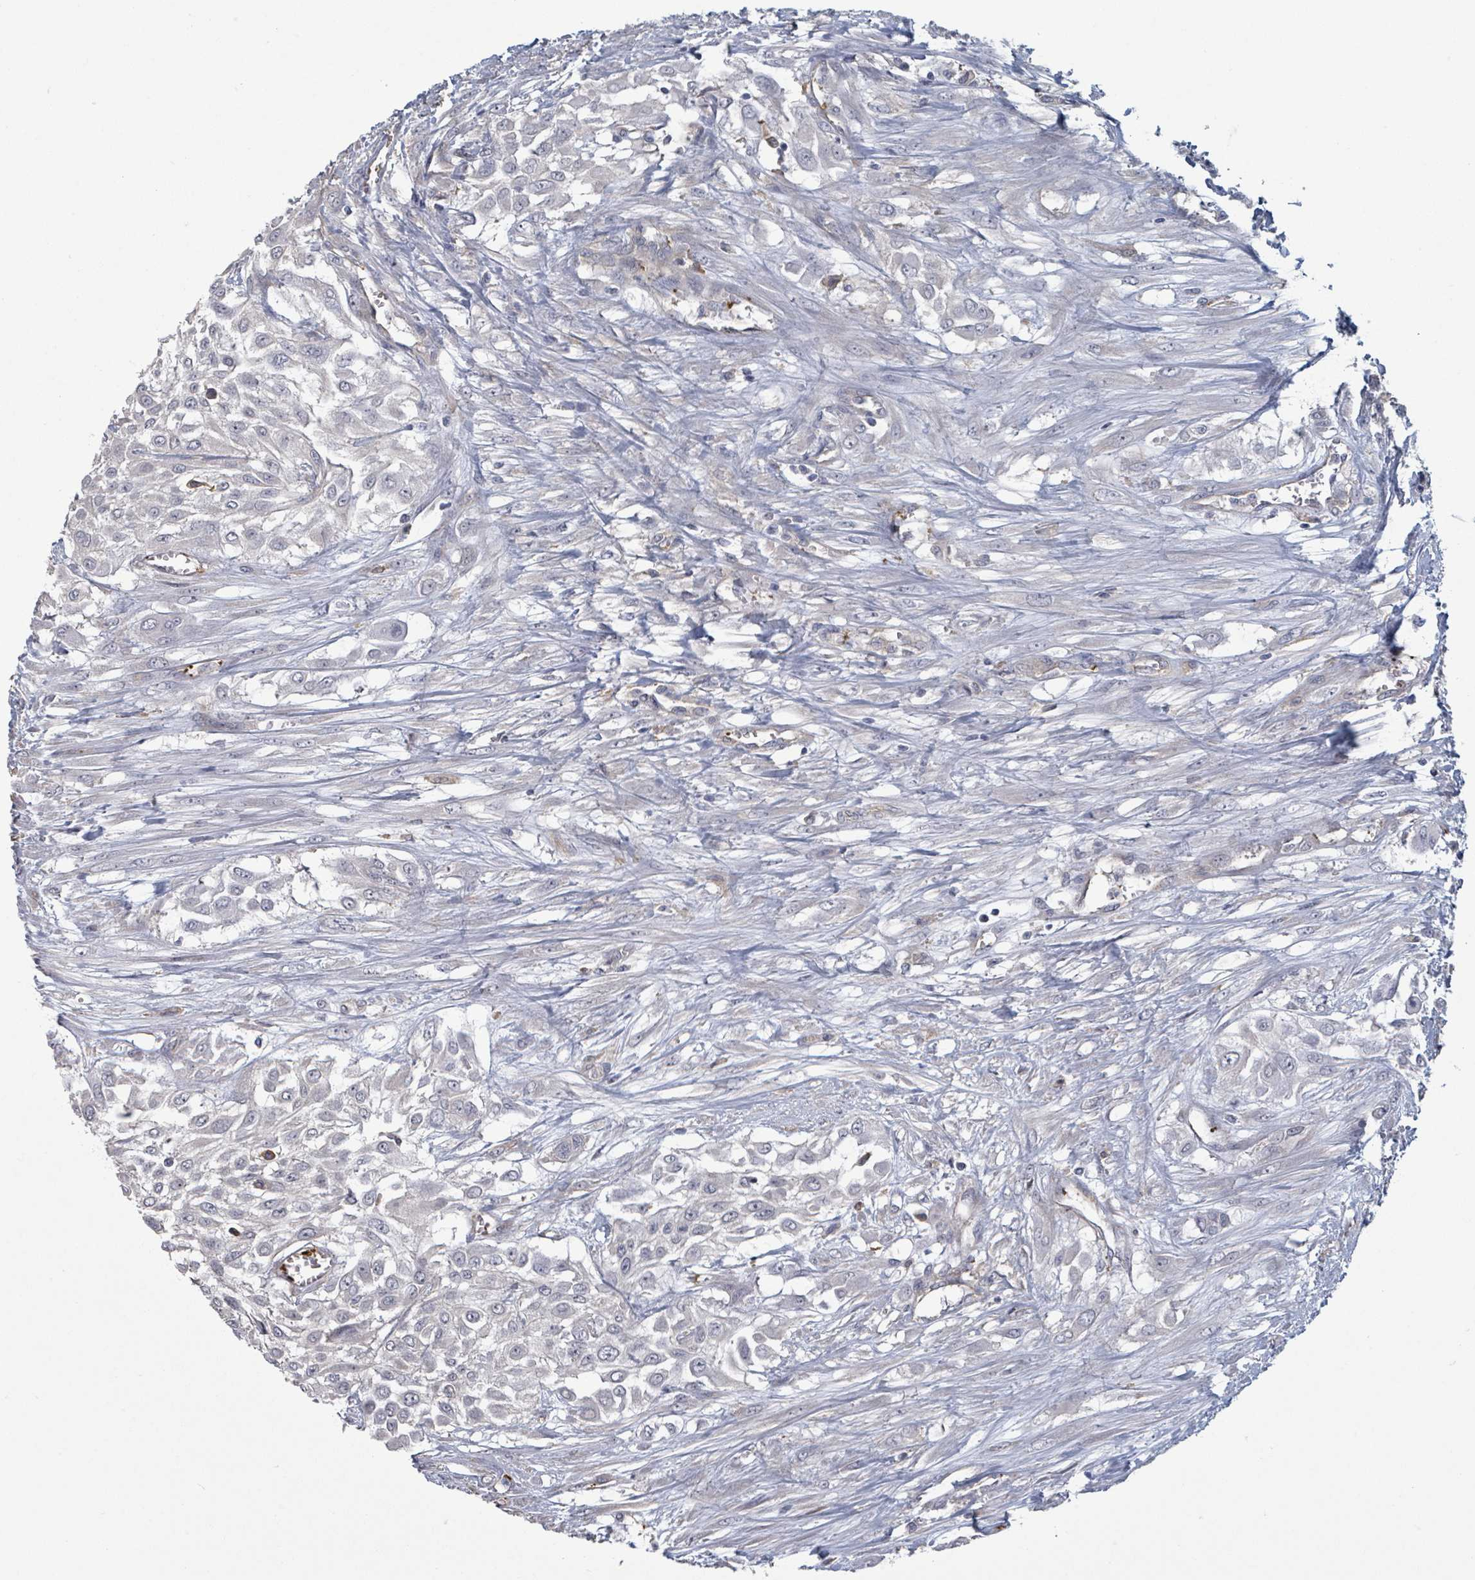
{"staining": {"intensity": "negative", "quantity": "none", "location": "none"}, "tissue": "urothelial cancer", "cell_type": "Tumor cells", "image_type": "cancer", "snomed": [{"axis": "morphology", "description": "Urothelial carcinoma, High grade"}, {"axis": "topography", "description": "Urinary bladder"}], "caption": "Immunohistochemical staining of human high-grade urothelial carcinoma exhibits no significant expression in tumor cells.", "gene": "PLAUR", "patient": {"sex": "male", "age": 57}}